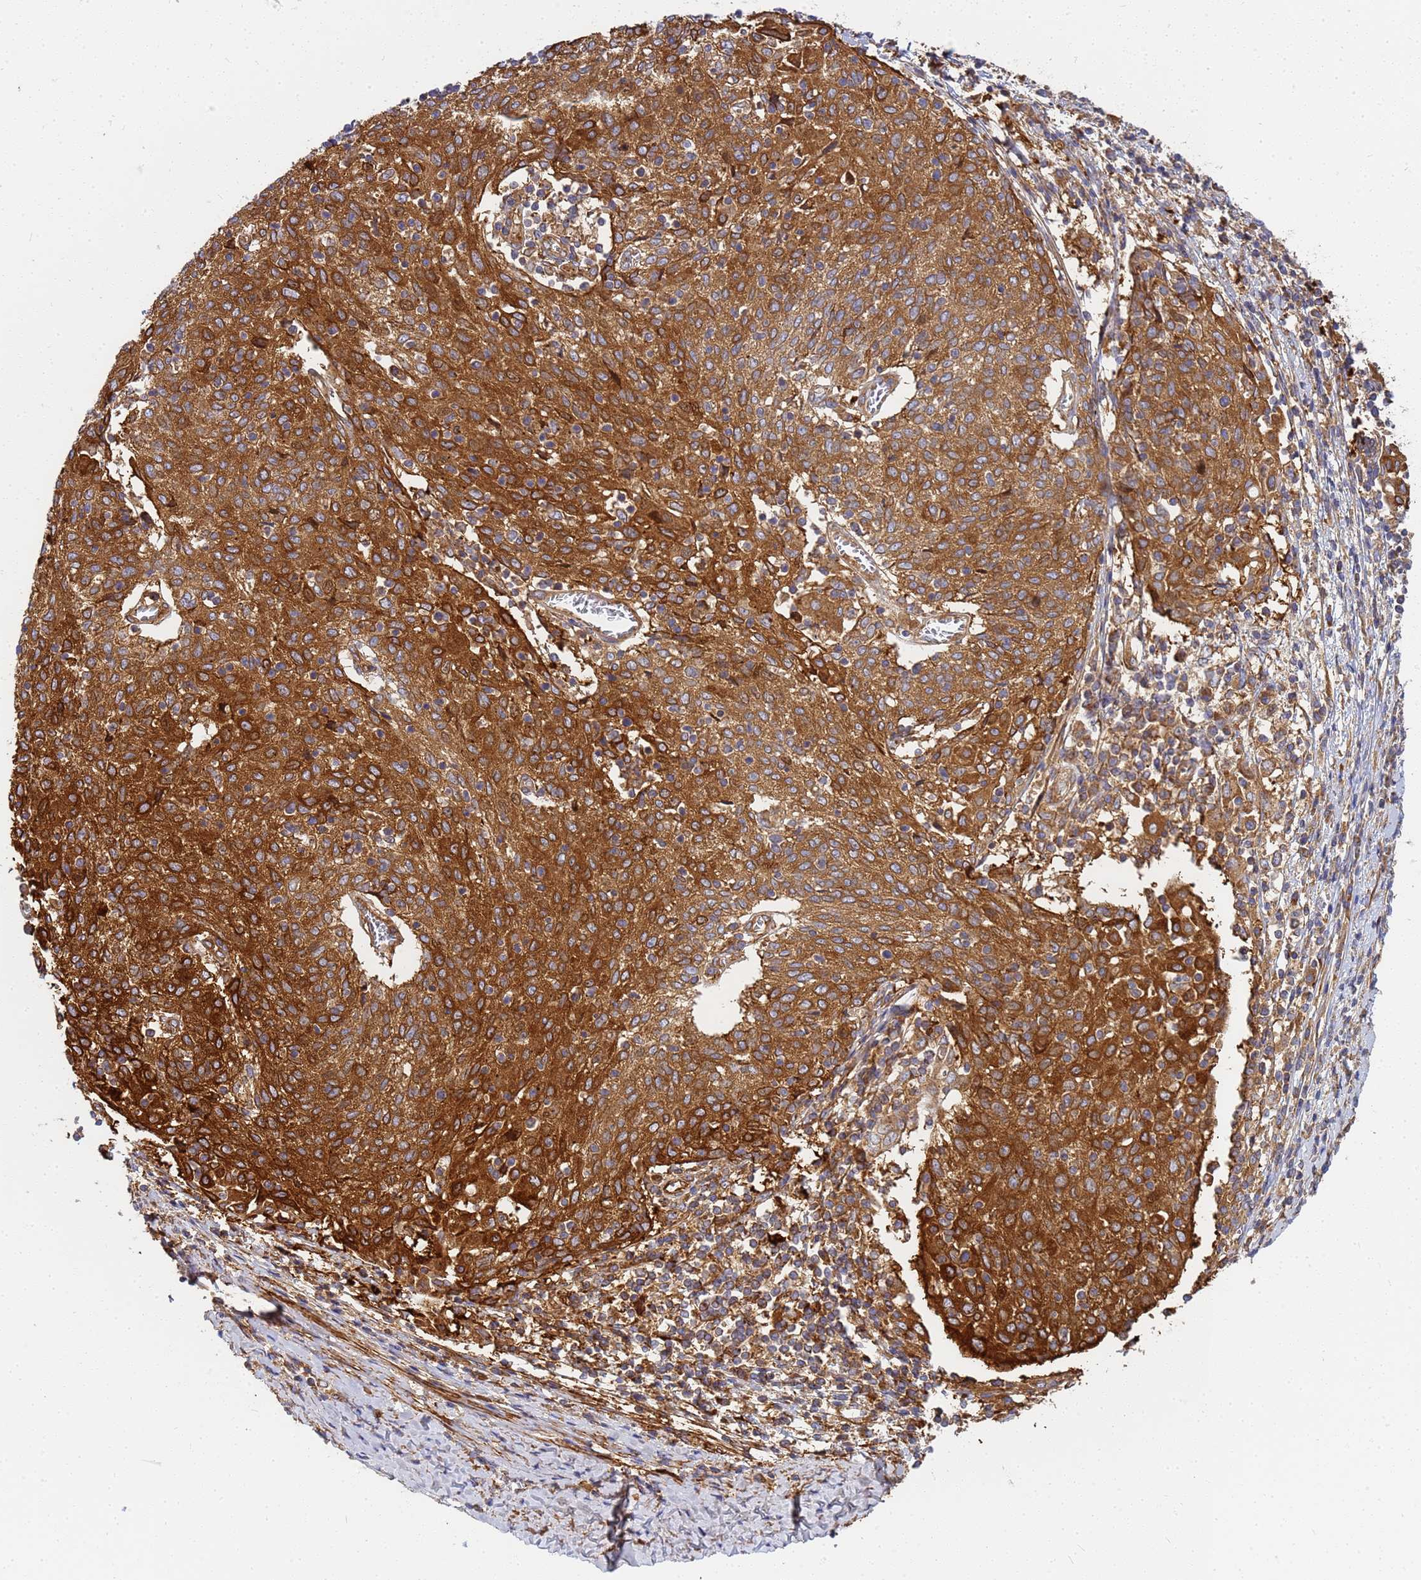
{"staining": {"intensity": "strong", "quantity": ">75%", "location": "cytoplasmic/membranous"}, "tissue": "cervical cancer", "cell_type": "Tumor cells", "image_type": "cancer", "snomed": [{"axis": "morphology", "description": "Squamous cell carcinoma, NOS"}, {"axis": "topography", "description": "Cervix"}], "caption": "This photomicrograph exhibits immunohistochemistry (IHC) staining of squamous cell carcinoma (cervical), with high strong cytoplasmic/membranous staining in about >75% of tumor cells.", "gene": "C2CD5", "patient": {"sex": "female", "age": 52}}